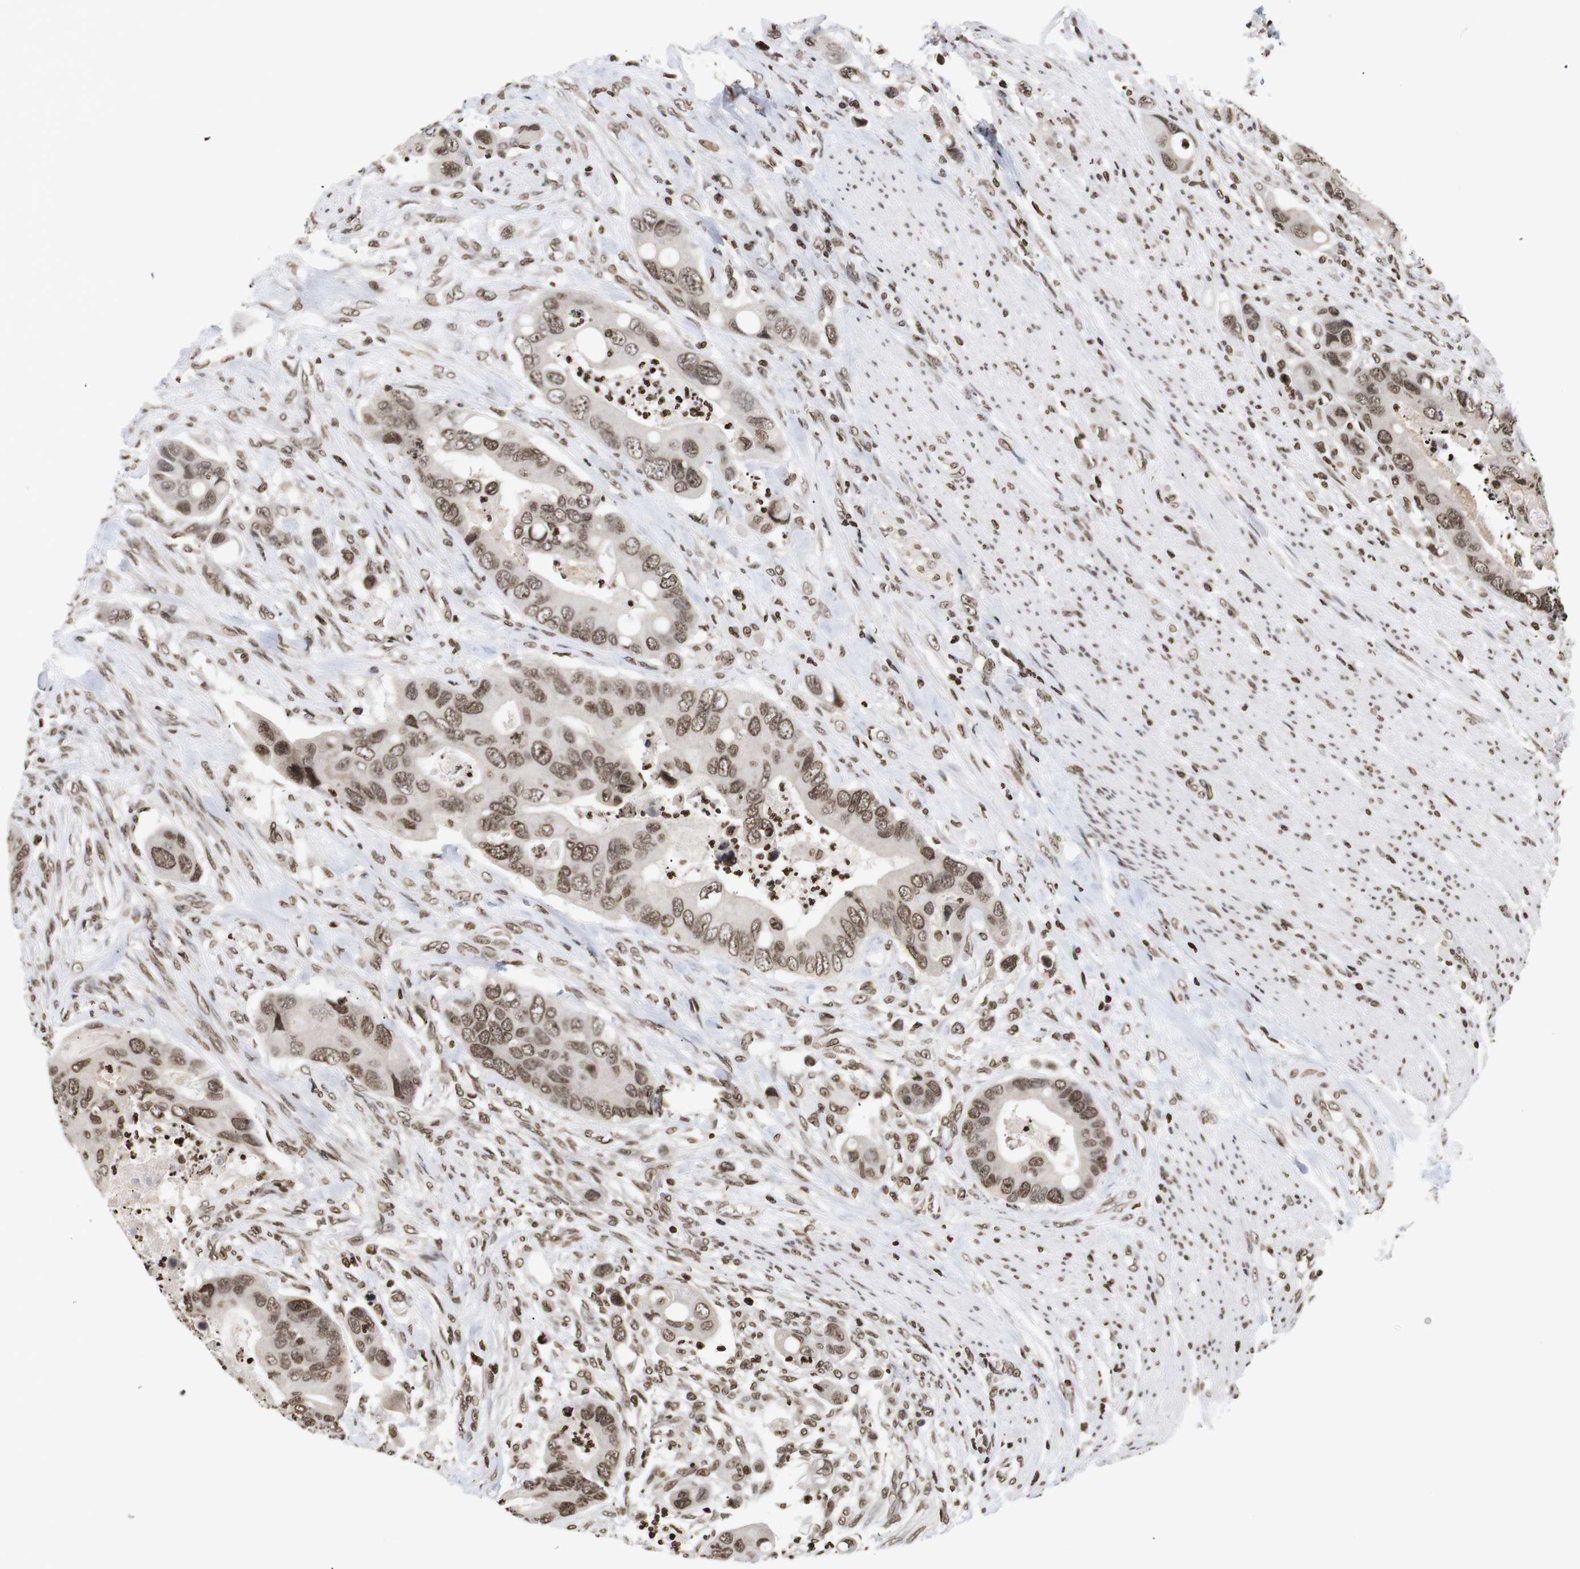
{"staining": {"intensity": "moderate", "quantity": ">75%", "location": "nuclear"}, "tissue": "colorectal cancer", "cell_type": "Tumor cells", "image_type": "cancer", "snomed": [{"axis": "morphology", "description": "Adenocarcinoma, NOS"}, {"axis": "topography", "description": "Rectum"}], "caption": "Tumor cells display medium levels of moderate nuclear expression in approximately >75% of cells in human adenocarcinoma (colorectal). (Stains: DAB (3,3'-diaminobenzidine) in brown, nuclei in blue, Microscopy: brightfield microscopy at high magnification).", "gene": "ETV5", "patient": {"sex": "female", "age": 57}}